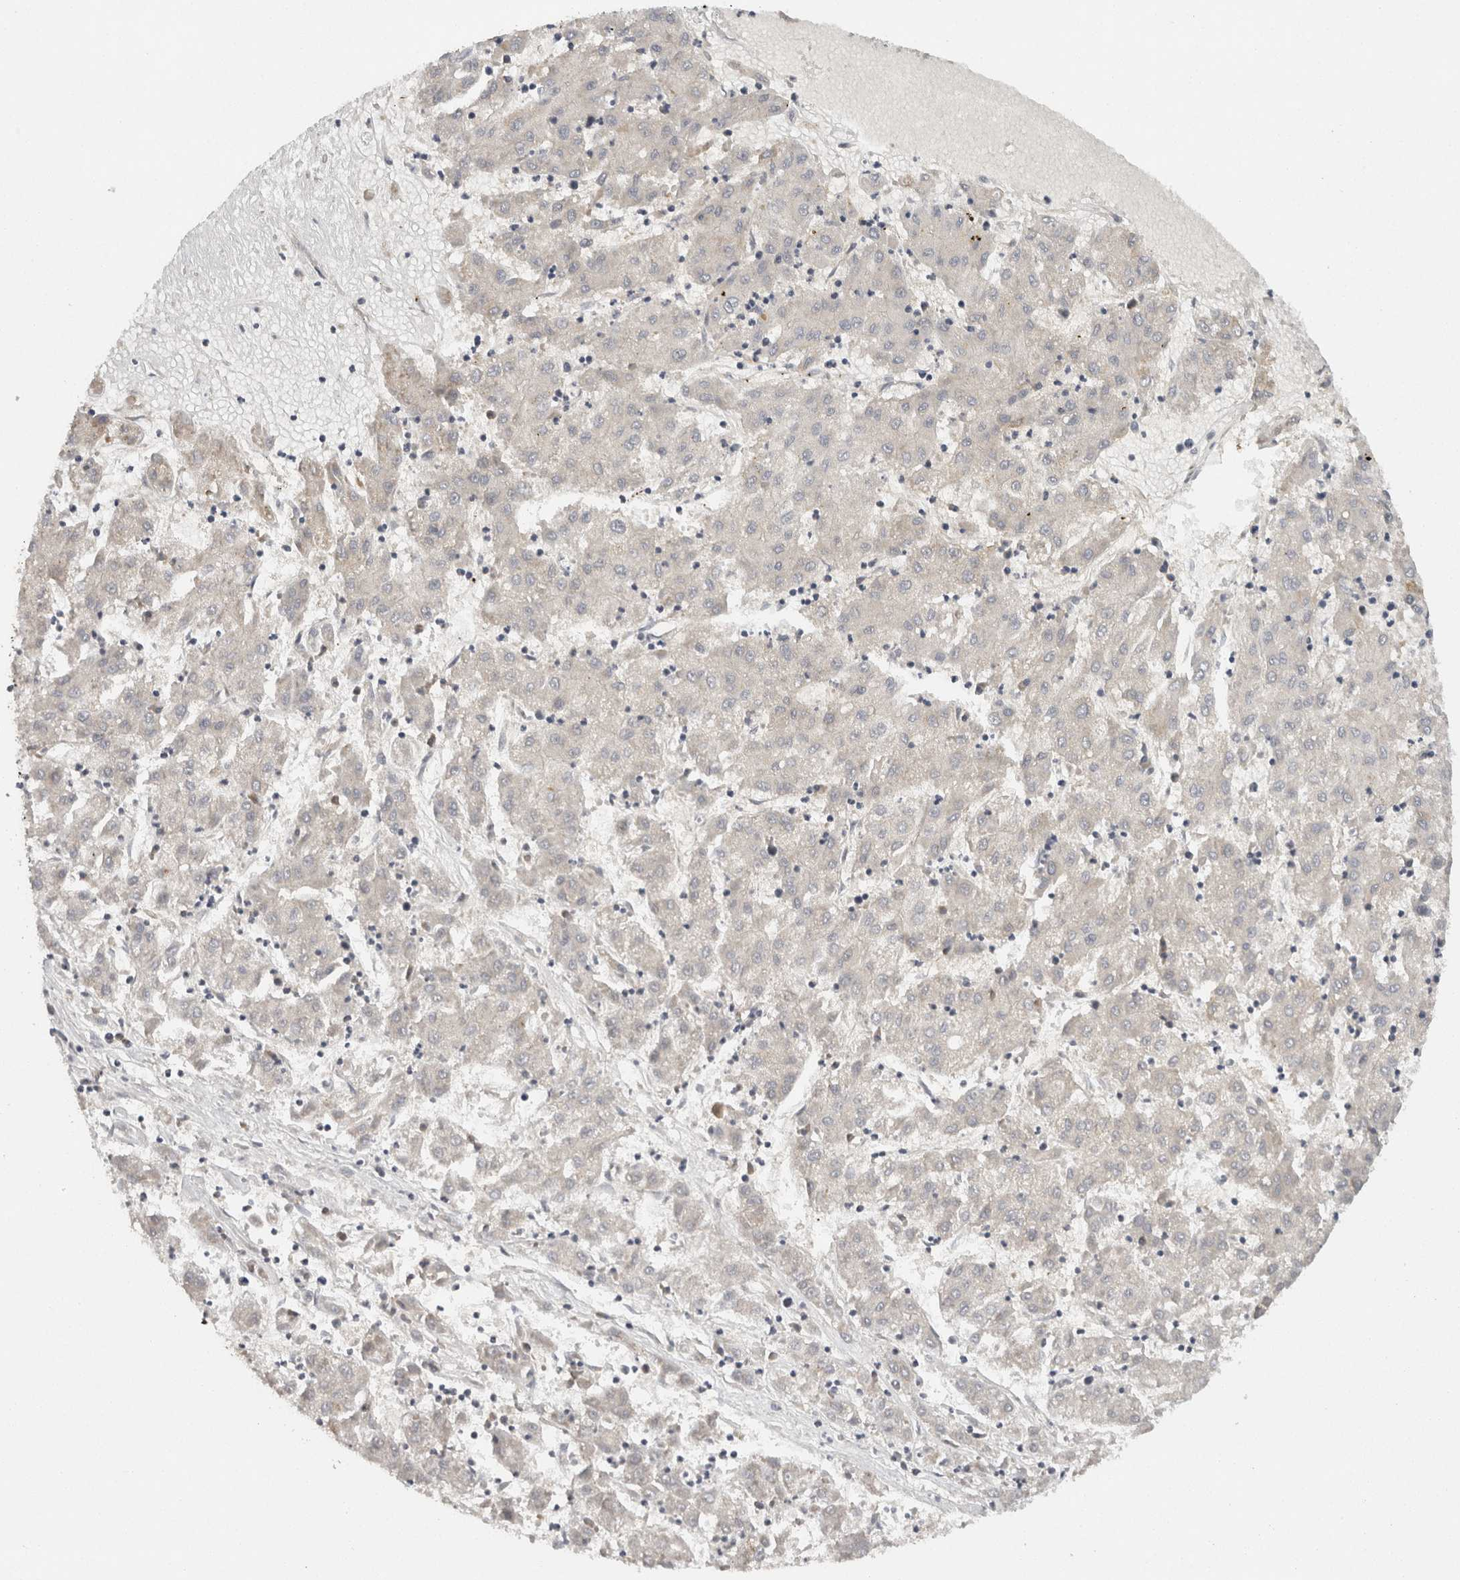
{"staining": {"intensity": "negative", "quantity": "none", "location": "none"}, "tissue": "liver cancer", "cell_type": "Tumor cells", "image_type": "cancer", "snomed": [{"axis": "morphology", "description": "Carcinoma, Hepatocellular, NOS"}, {"axis": "topography", "description": "Liver"}], "caption": "IHC of human hepatocellular carcinoma (liver) demonstrates no positivity in tumor cells.", "gene": "ACAT2", "patient": {"sex": "male", "age": 72}}